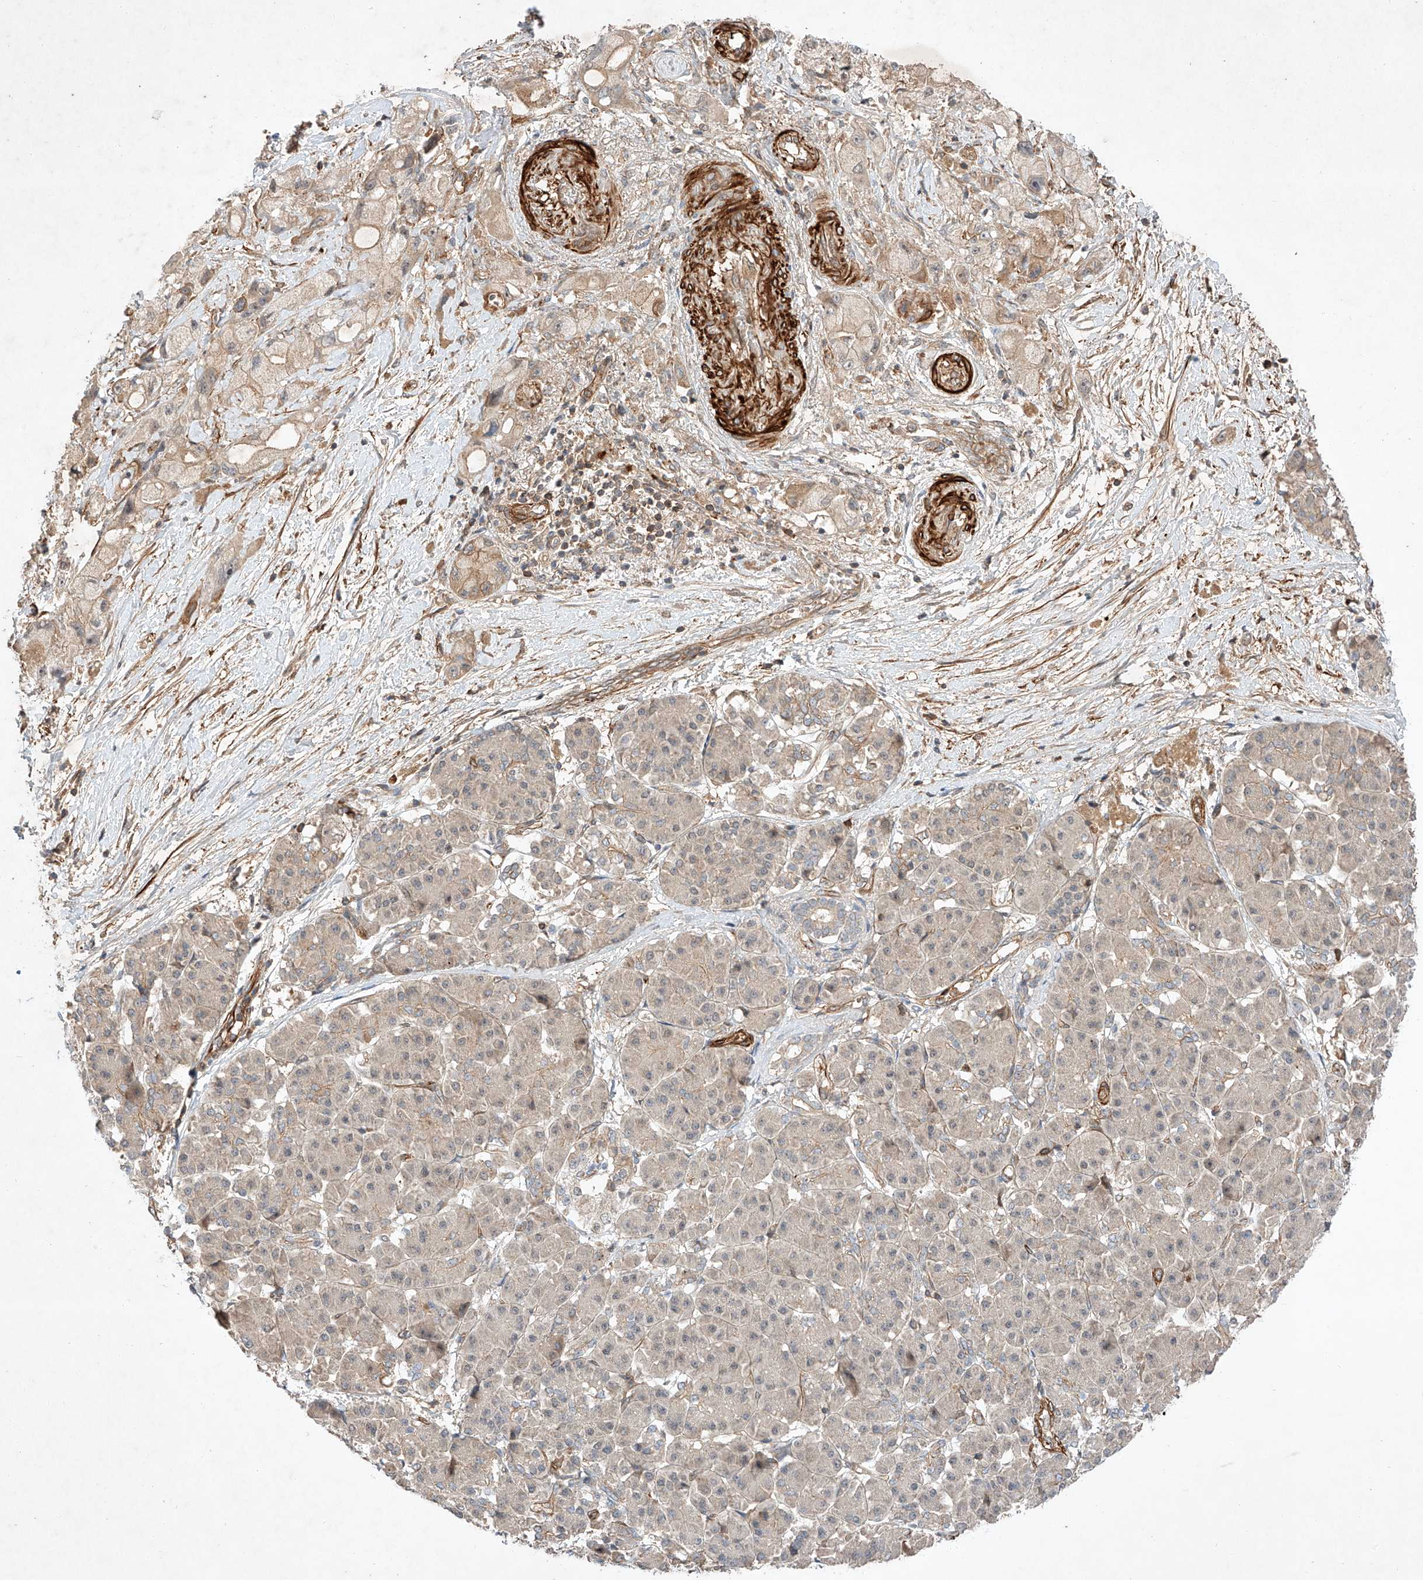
{"staining": {"intensity": "weak", "quantity": "25%-75%", "location": "cytoplasmic/membranous"}, "tissue": "pancreatic cancer", "cell_type": "Tumor cells", "image_type": "cancer", "snomed": [{"axis": "morphology", "description": "Normal tissue, NOS"}, {"axis": "morphology", "description": "Adenocarcinoma, NOS"}, {"axis": "topography", "description": "Pancreas"}], "caption": "Pancreatic cancer (adenocarcinoma) stained for a protein displays weak cytoplasmic/membranous positivity in tumor cells.", "gene": "ARHGAP33", "patient": {"sex": "female", "age": 68}}